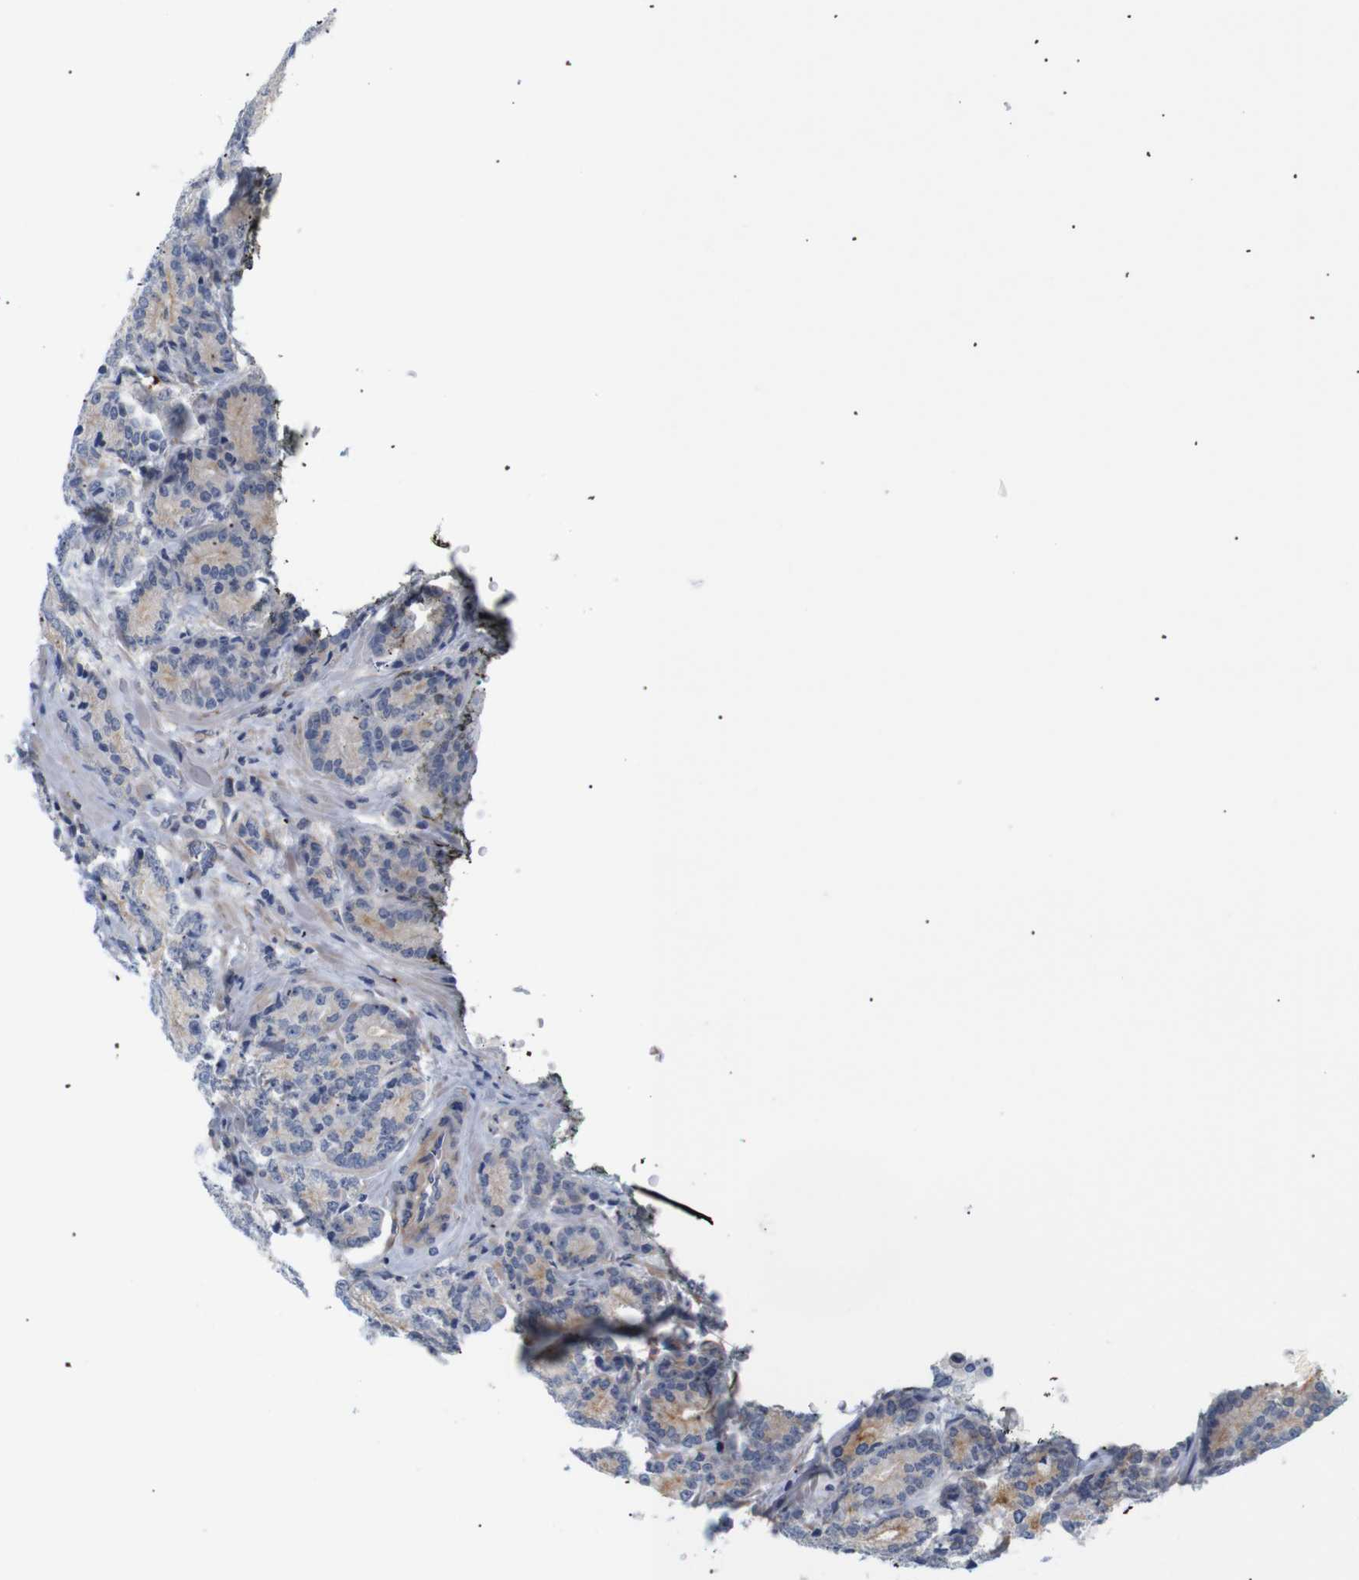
{"staining": {"intensity": "strong", "quantity": "<25%", "location": "cytoplasmic/membranous"}, "tissue": "prostate cancer", "cell_type": "Tumor cells", "image_type": "cancer", "snomed": [{"axis": "morphology", "description": "Adenocarcinoma, High grade"}, {"axis": "topography", "description": "Prostate"}], "caption": "Prostate high-grade adenocarcinoma stained for a protein (brown) demonstrates strong cytoplasmic/membranous positive staining in about <25% of tumor cells.", "gene": "STMN3", "patient": {"sex": "male", "age": 61}}